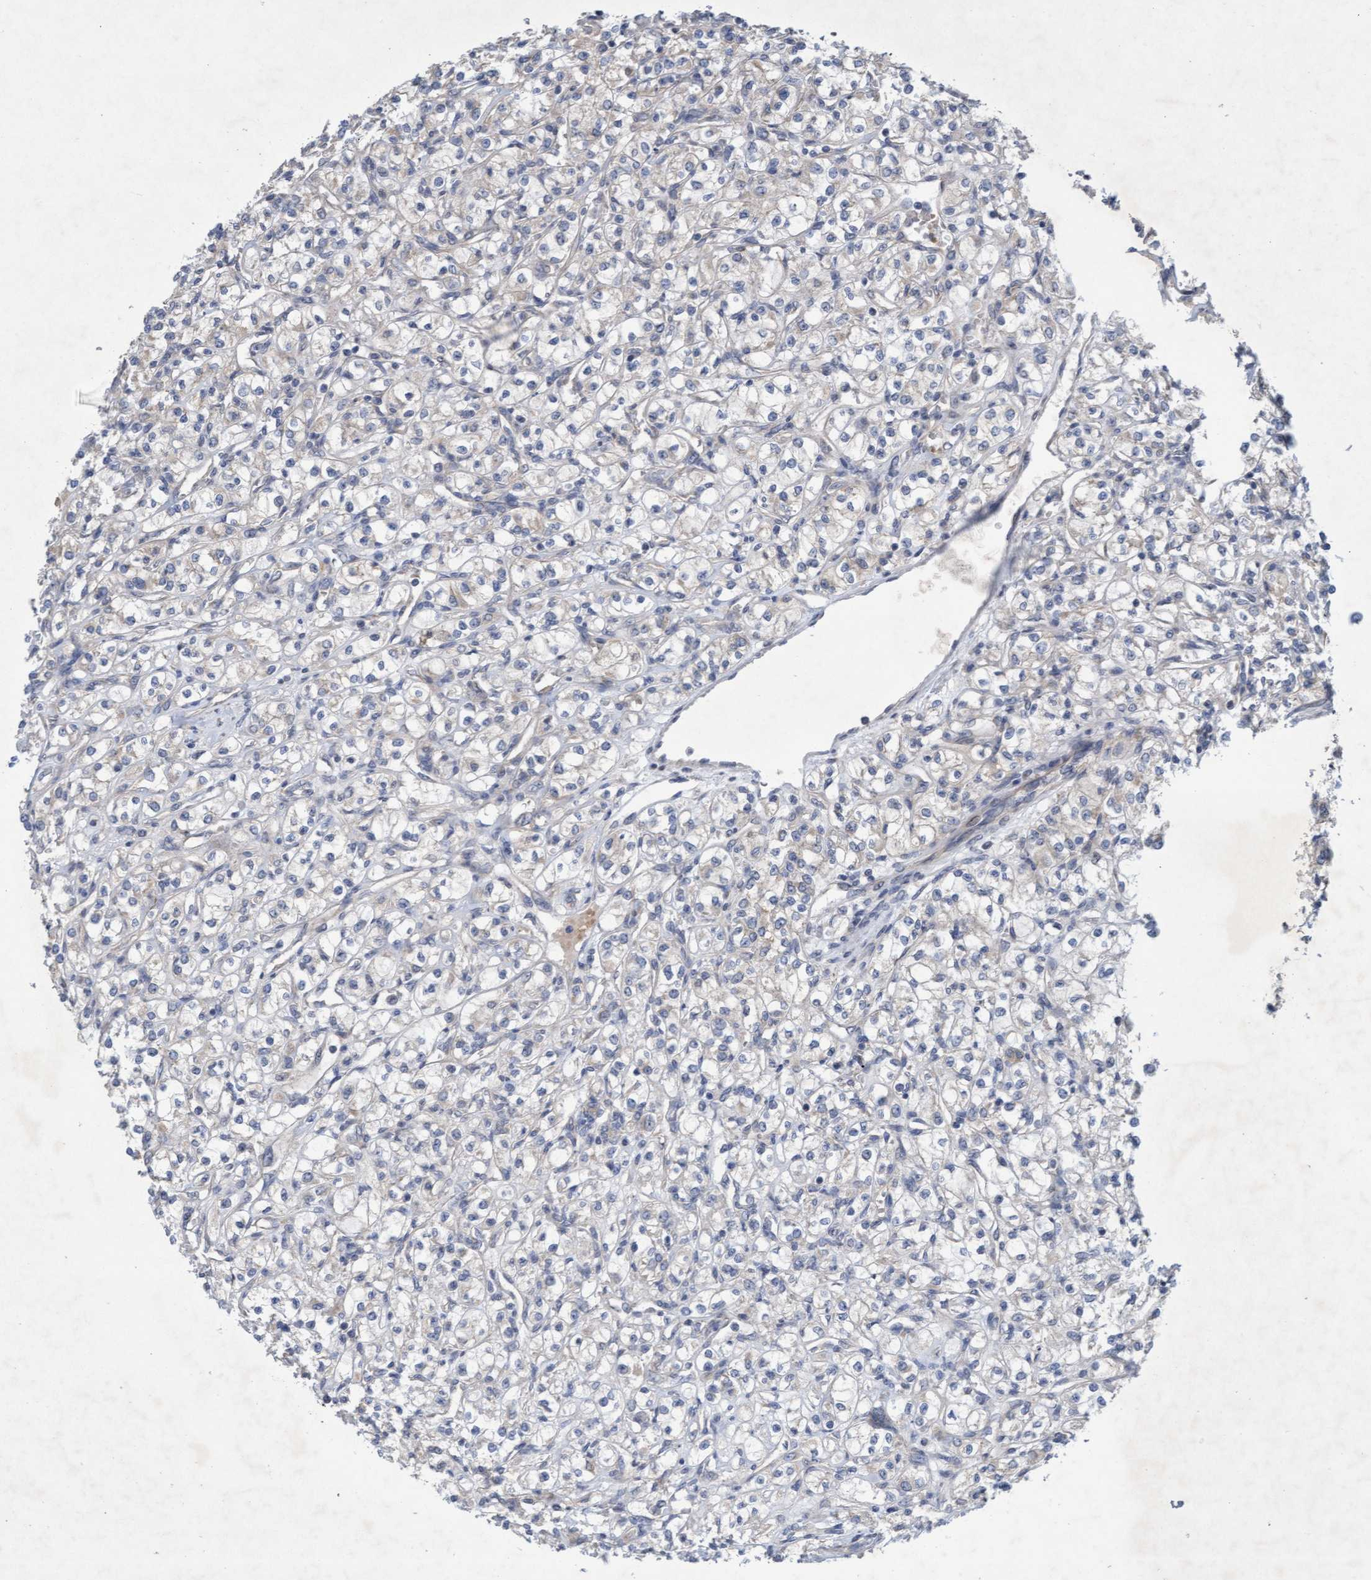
{"staining": {"intensity": "negative", "quantity": "none", "location": "none"}, "tissue": "renal cancer", "cell_type": "Tumor cells", "image_type": "cancer", "snomed": [{"axis": "morphology", "description": "Adenocarcinoma, NOS"}, {"axis": "topography", "description": "Kidney"}], "caption": "Immunohistochemical staining of renal cancer (adenocarcinoma) exhibits no significant staining in tumor cells.", "gene": "DDHD2", "patient": {"sex": "male", "age": 77}}